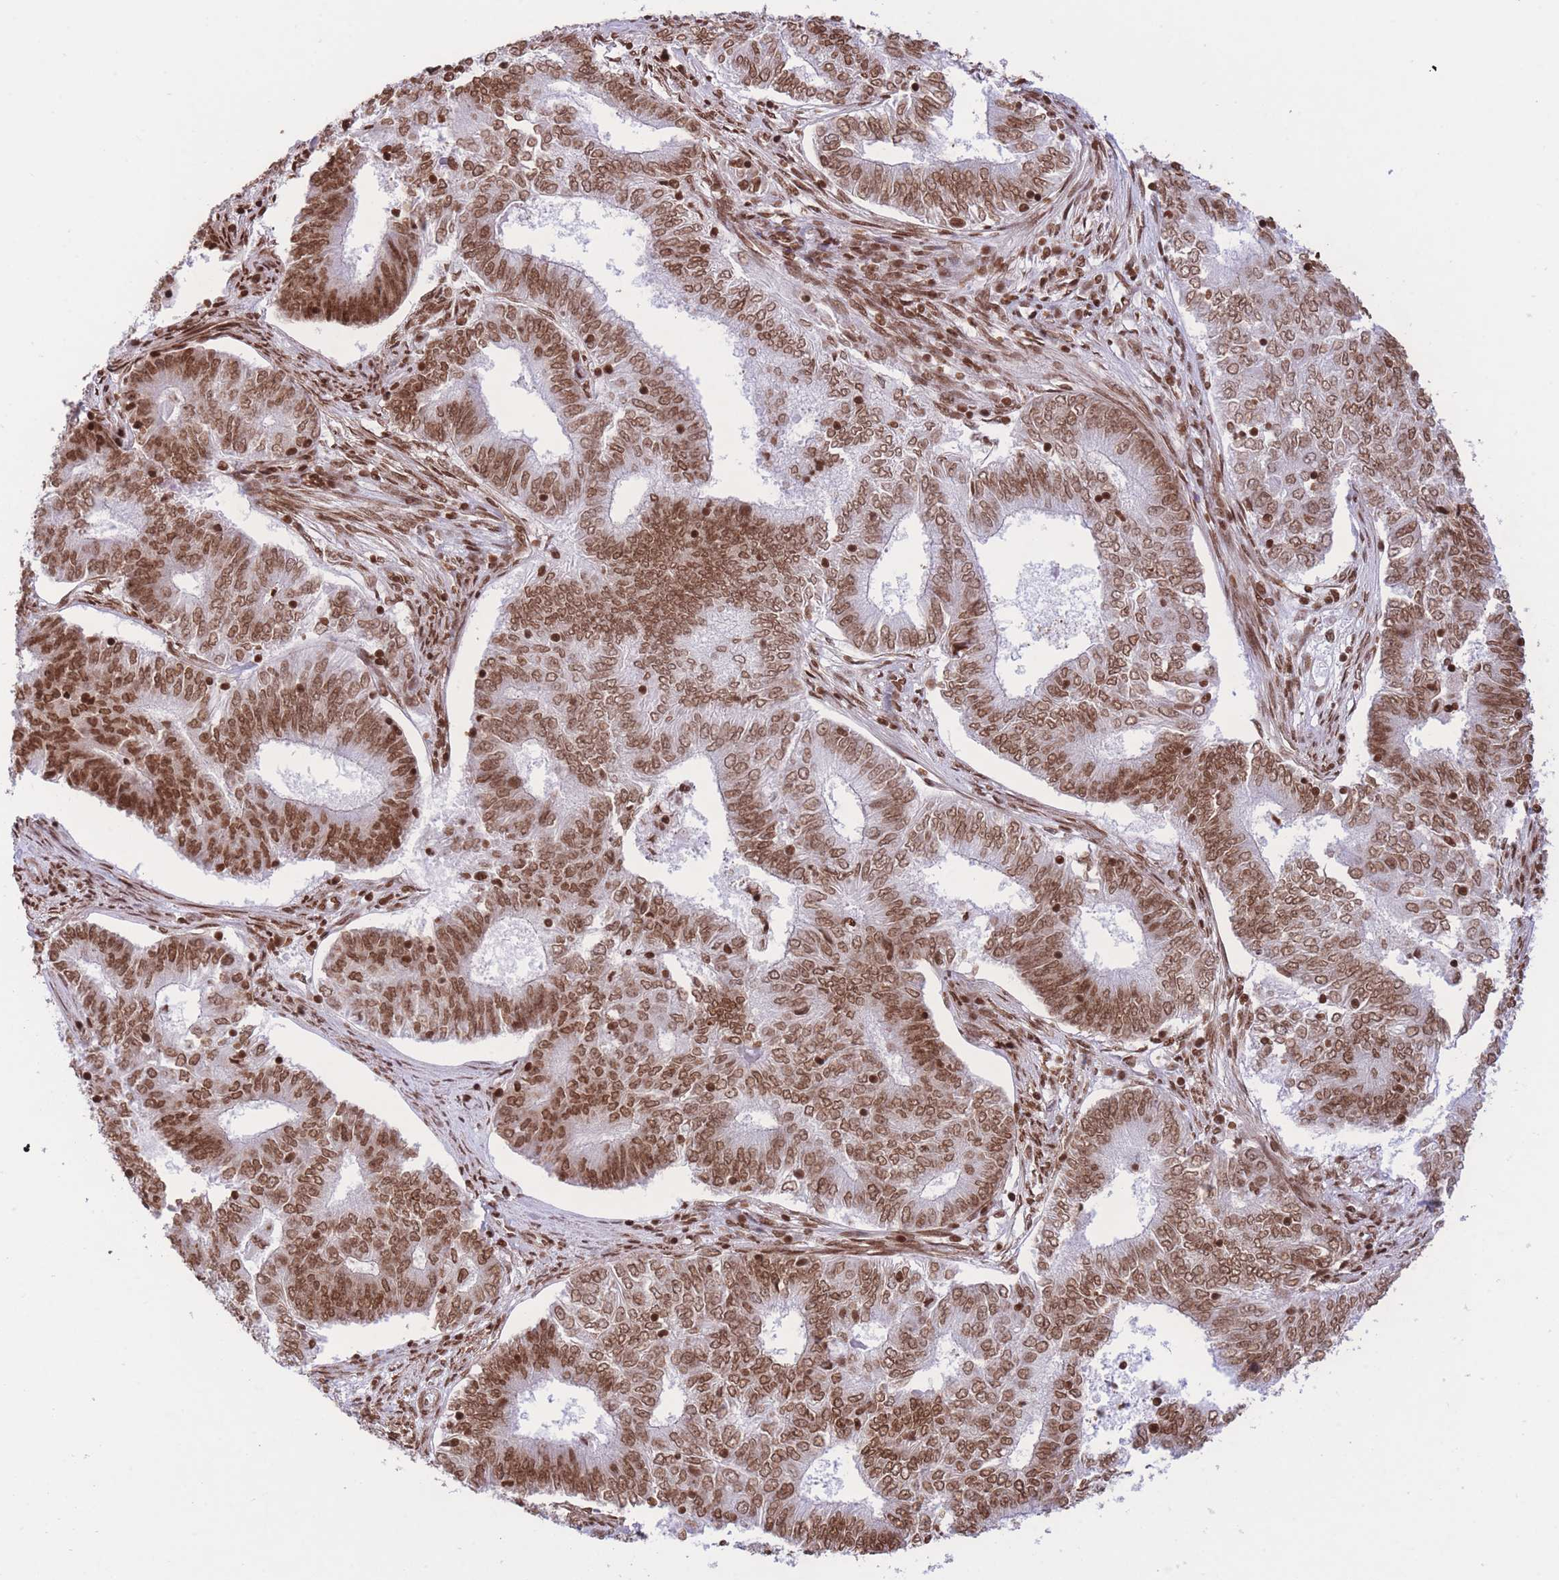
{"staining": {"intensity": "moderate", "quantity": ">75%", "location": "nuclear"}, "tissue": "endometrial cancer", "cell_type": "Tumor cells", "image_type": "cancer", "snomed": [{"axis": "morphology", "description": "Adenocarcinoma, NOS"}, {"axis": "topography", "description": "Endometrium"}], "caption": "Immunohistochemistry of endometrial adenocarcinoma reveals medium levels of moderate nuclear positivity in approximately >75% of tumor cells.", "gene": "H2BC11", "patient": {"sex": "female", "age": 62}}